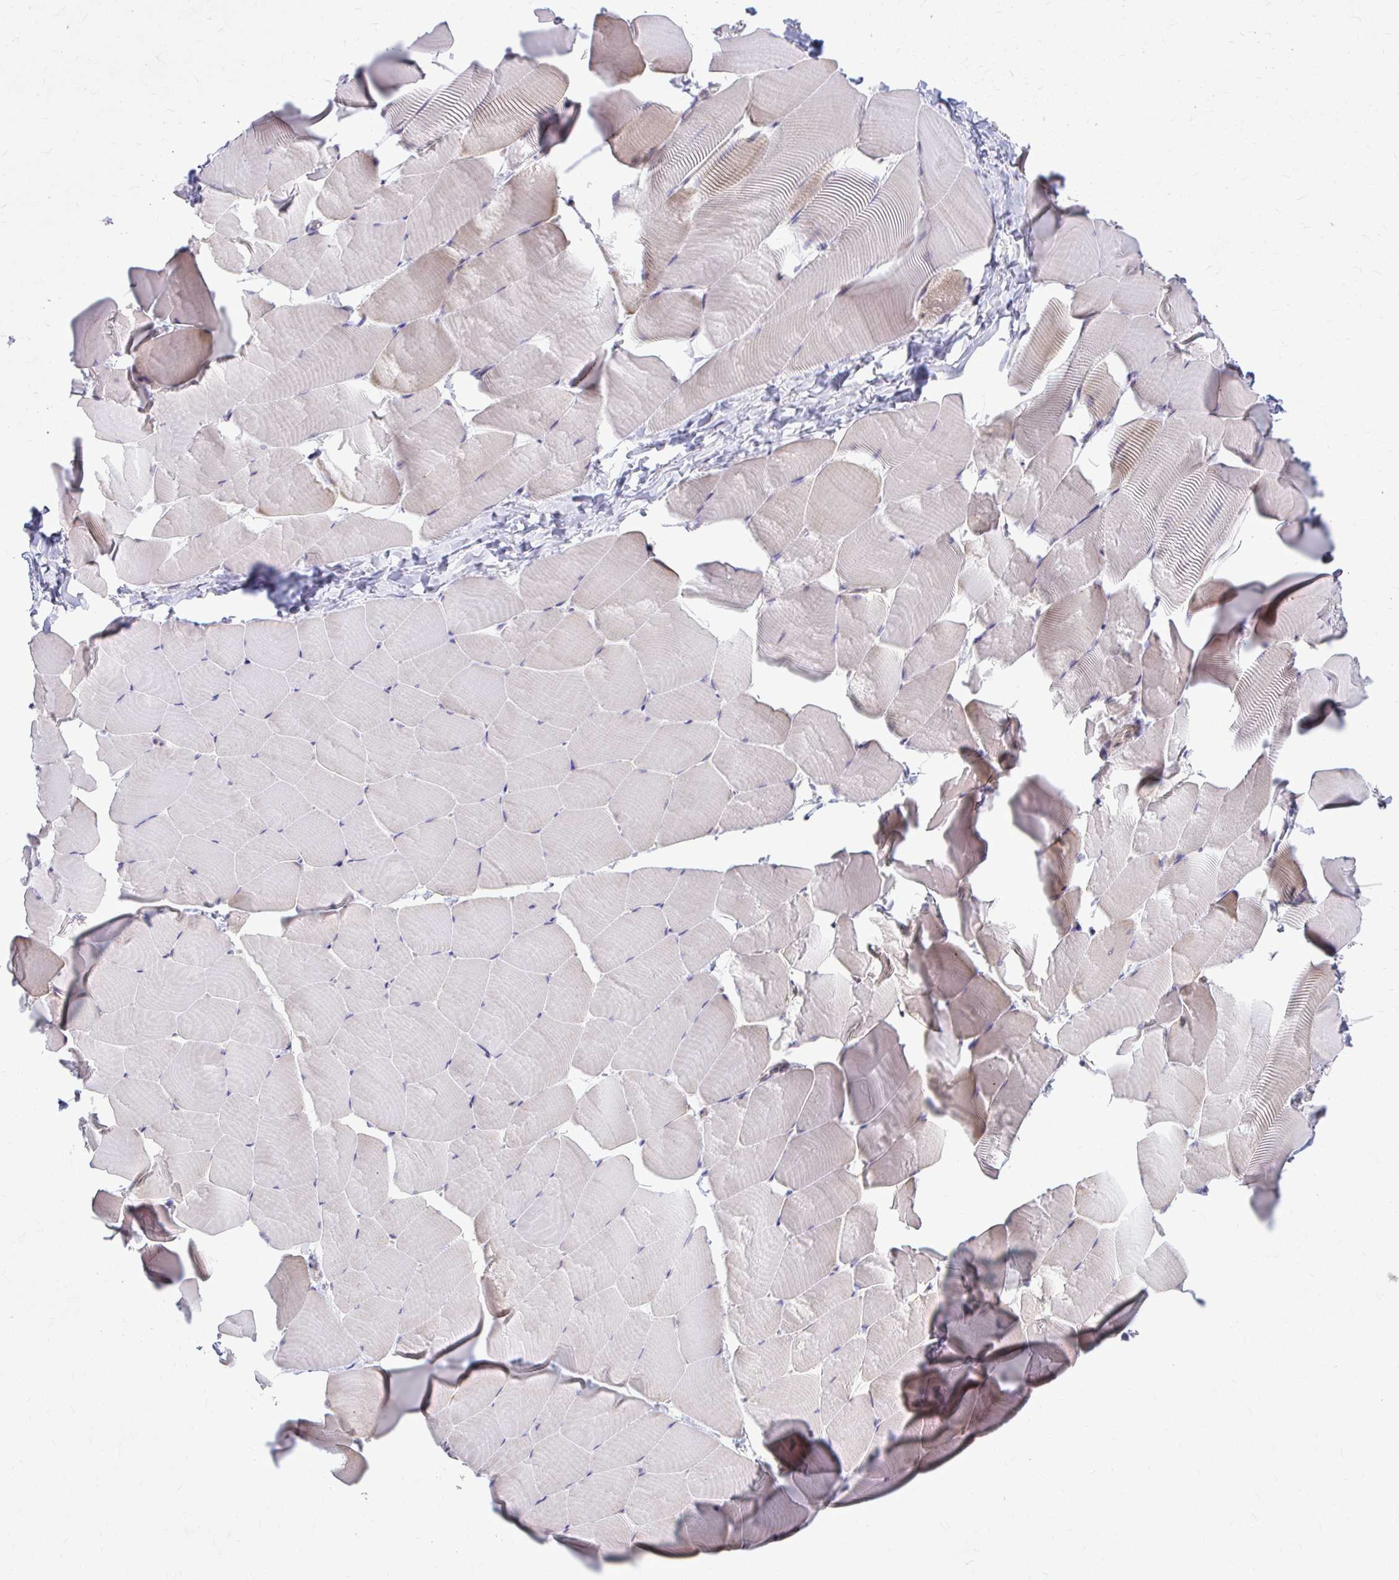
{"staining": {"intensity": "weak", "quantity": "<25%", "location": "cytoplasmic/membranous"}, "tissue": "skeletal muscle", "cell_type": "Myocytes", "image_type": "normal", "snomed": [{"axis": "morphology", "description": "Normal tissue, NOS"}, {"axis": "topography", "description": "Skeletal muscle"}], "caption": "Myocytes show no significant protein staining in normal skeletal muscle. (DAB immunohistochemistry visualized using brightfield microscopy, high magnification).", "gene": "MAF1", "patient": {"sex": "male", "age": 25}}